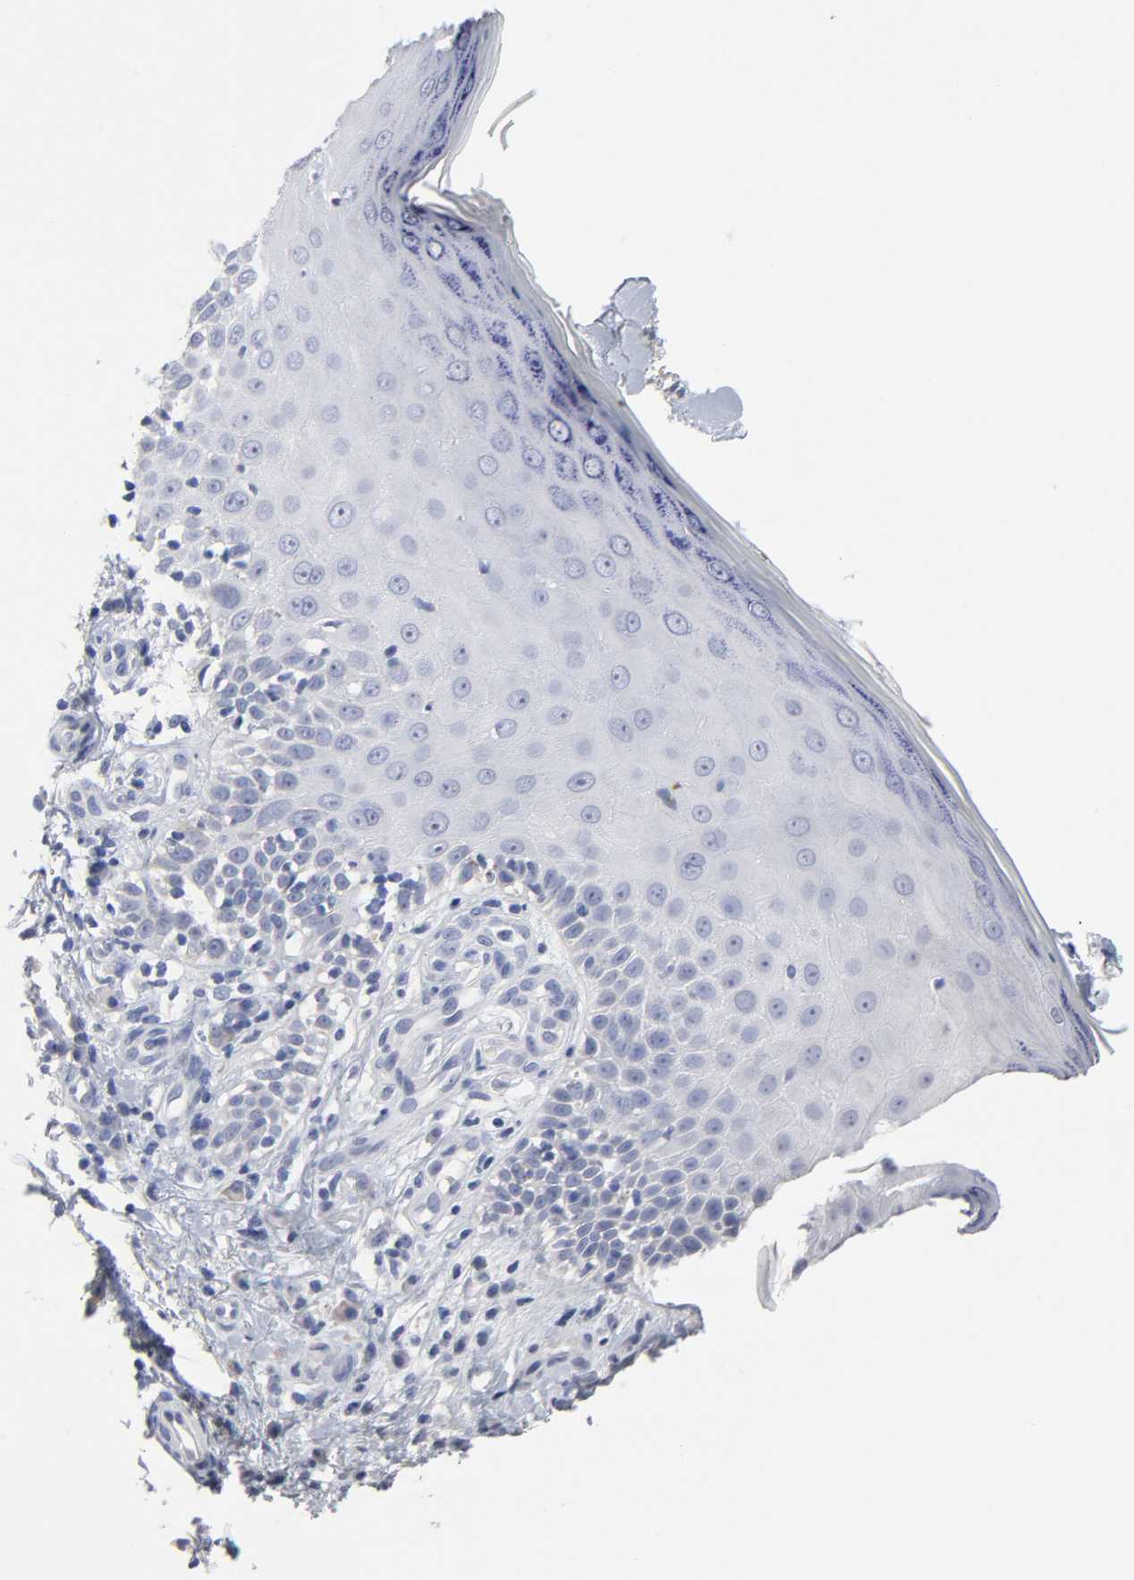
{"staining": {"intensity": "negative", "quantity": "none", "location": "none"}, "tissue": "skin cancer", "cell_type": "Tumor cells", "image_type": "cancer", "snomed": [{"axis": "morphology", "description": "Squamous cell carcinoma, NOS"}, {"axis": "topography", "description": "Skin"}], "caption": "Immunohistochemistry (IHC) photomicrograph of human skin cancer (squamous cell carcinoma) stained for a protein (brown), which exhibits no expression in tumor cells.", "gene": "HNF4A", "patient": {"sex": "female", "age": 42}}